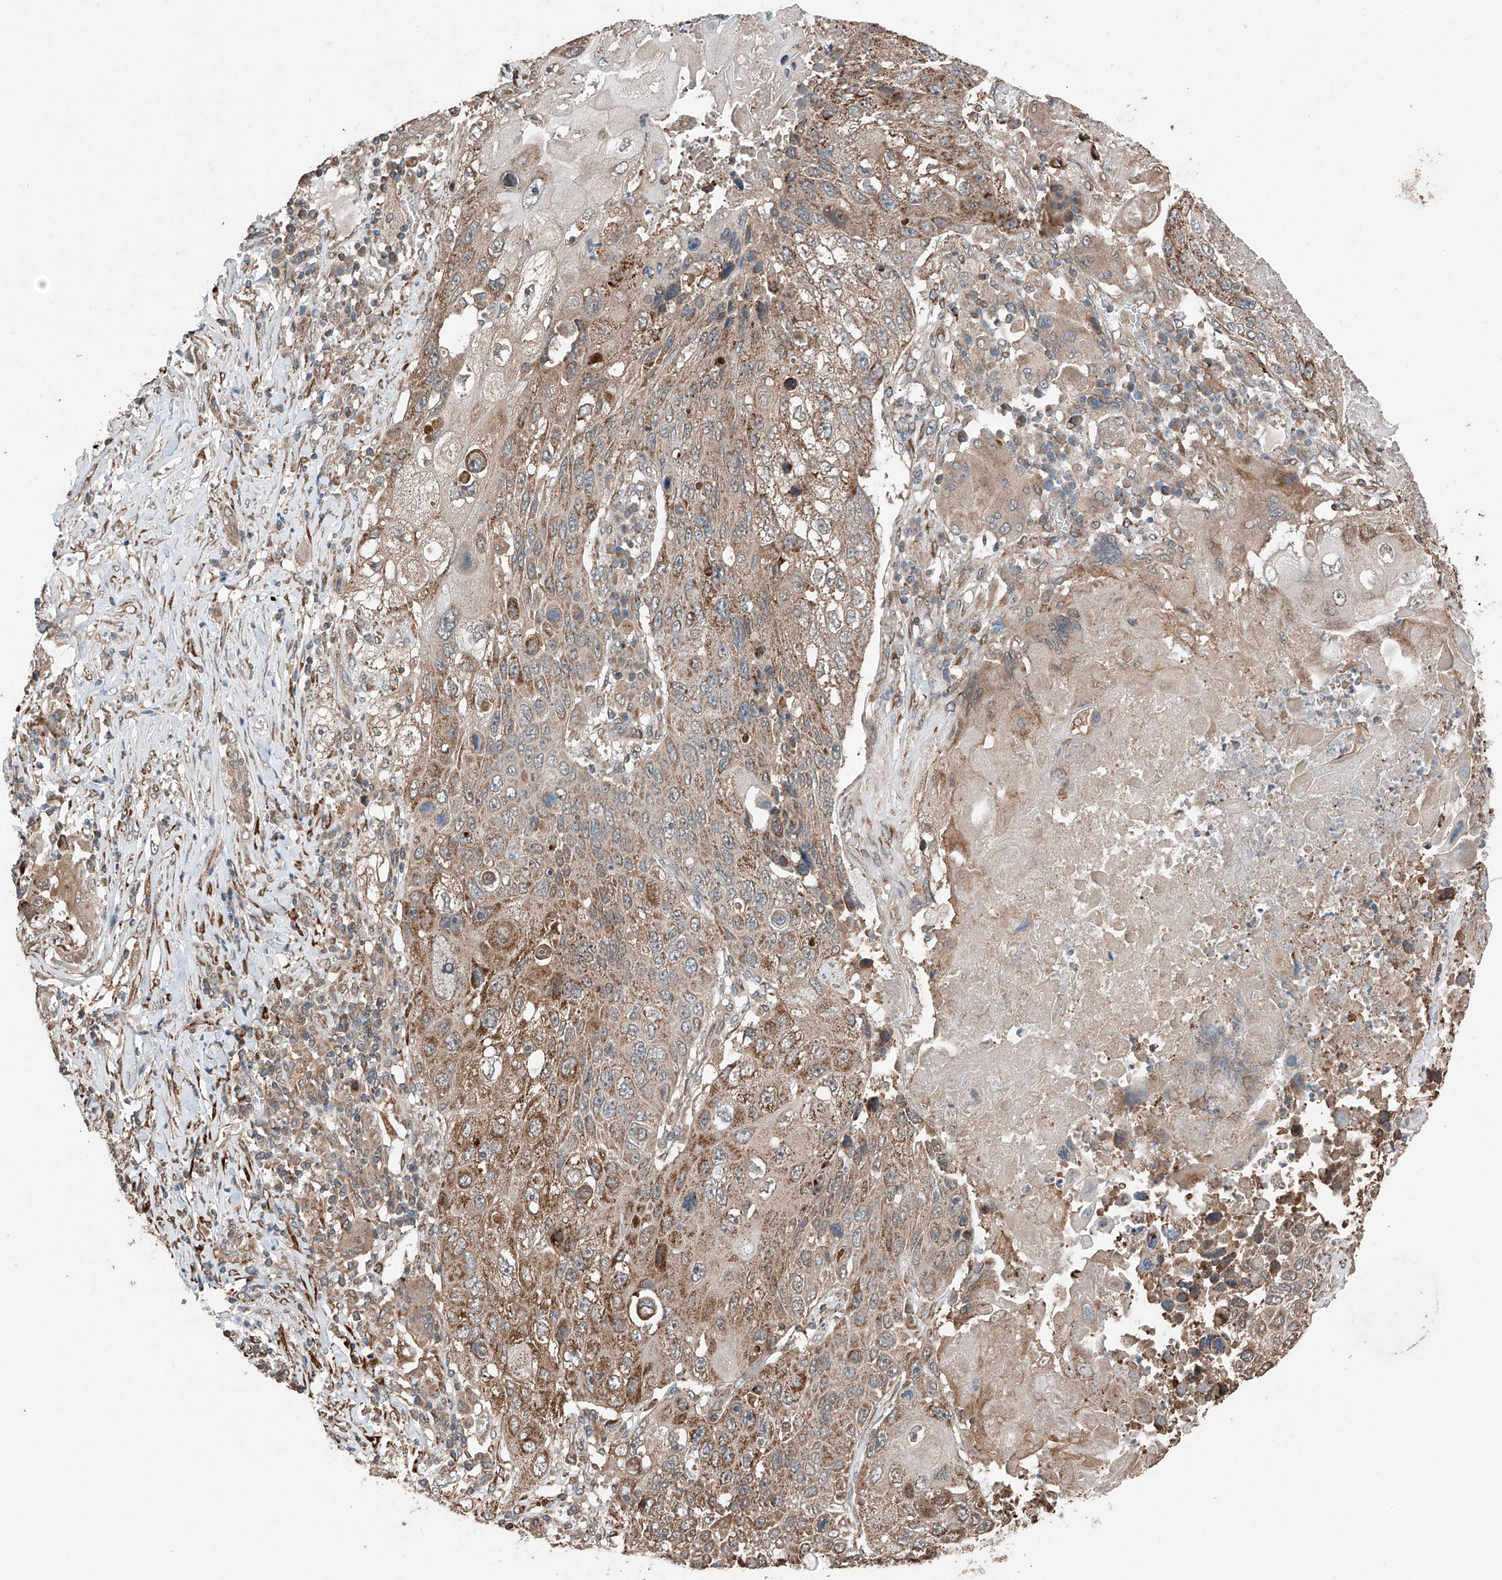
{"staining": {"intensity": "strong", "quantity": "25%-75%", "location": "cytoplasmic/membranous"}, "tissue": "lung cancer", "cell_type": "Tumor cells", "image_type": "cancer", "snomed": [{"axis": "morphology", "description": "Squamous cell carcinoma, NOS"}, {"axis": "topography", "description": "Lung"}], "caption": "Strong cytoplasmic/membranous expression for a protein is present in approximately 25%-75% of tumor cells of lung cancer (squamous cell carcinoma) using immunohistochemistry.", "gene": "AP4B1", "patient": {"sex": "male", "age": 61}}